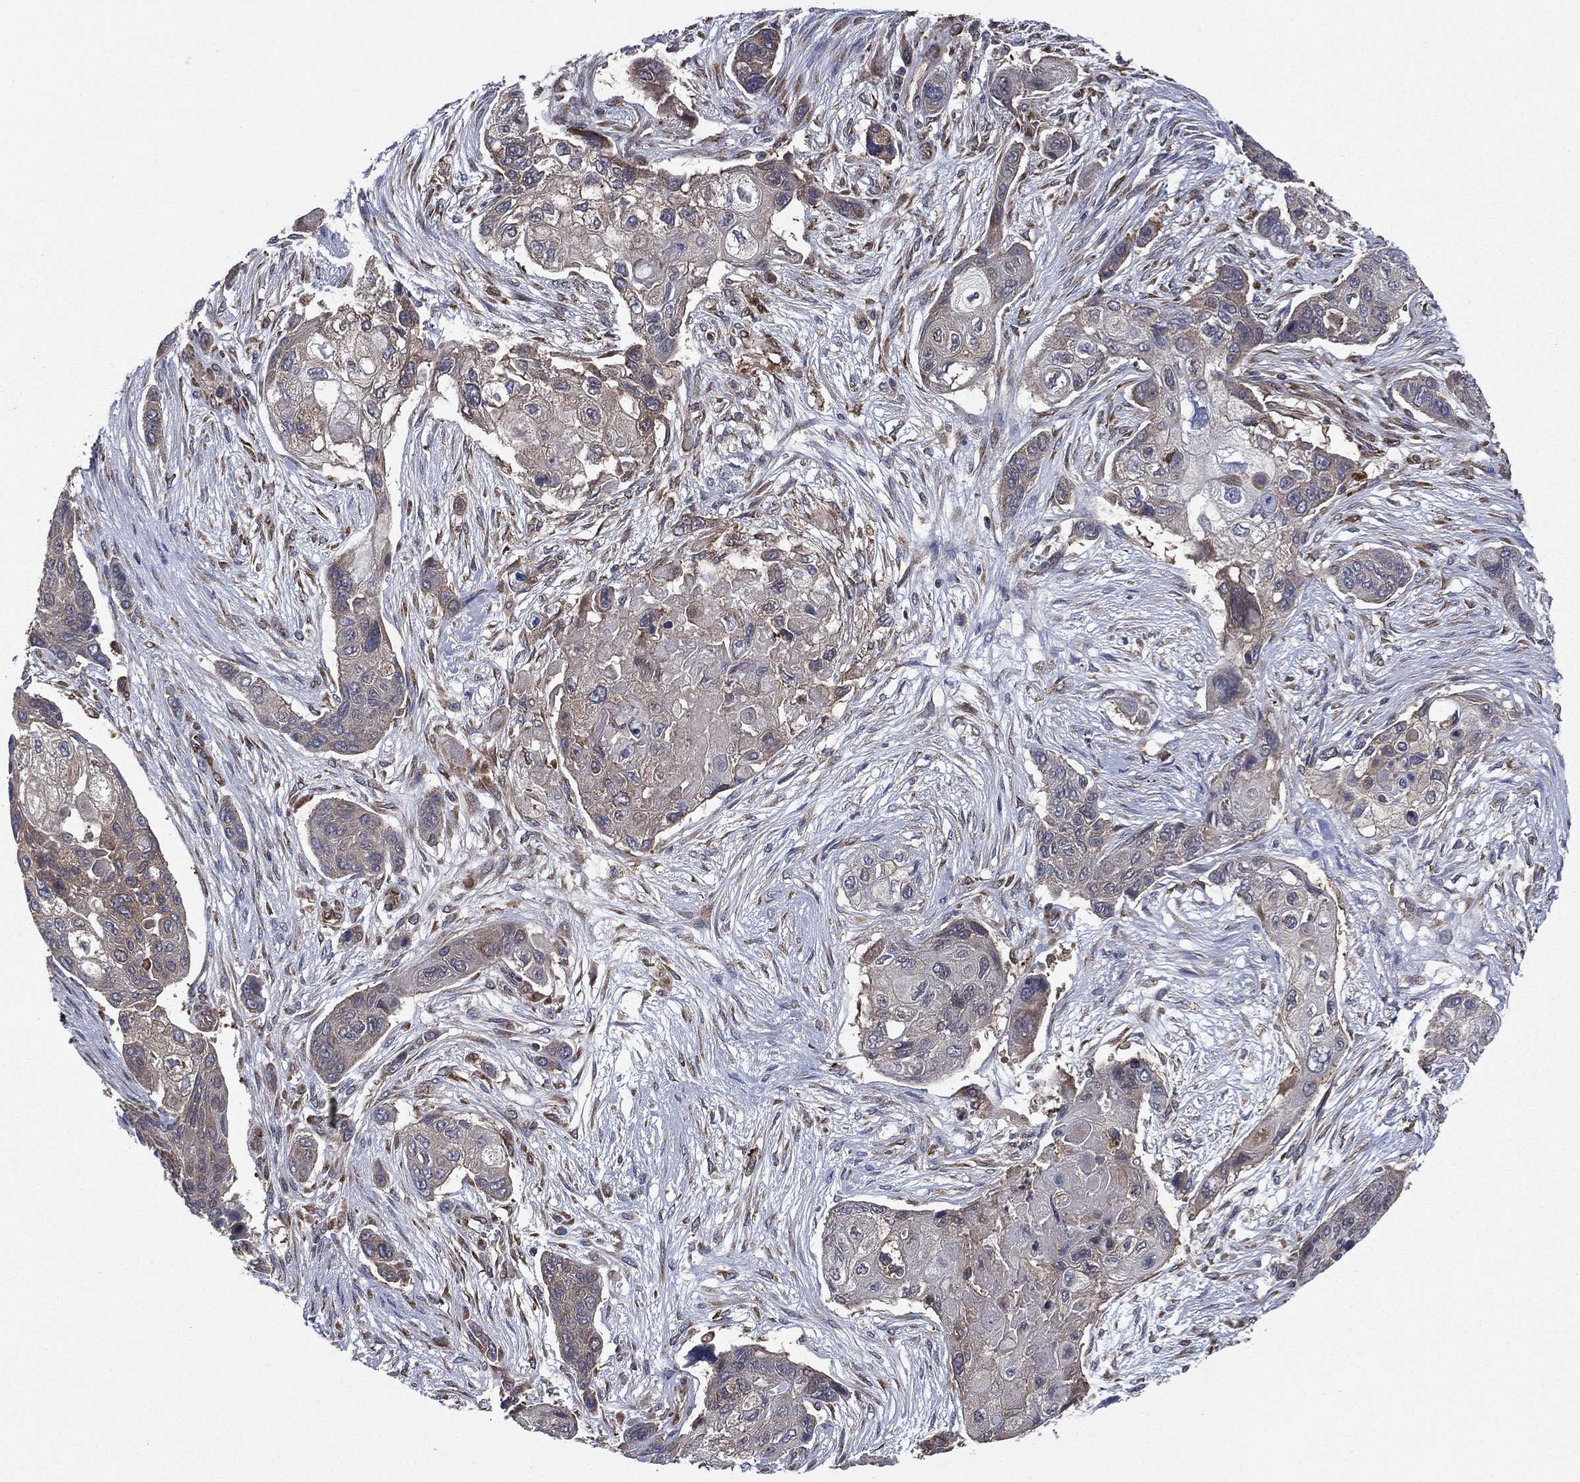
{"staining": {"intensity": "negative", "quantity": "none", "location": "none"}, "tissue": "lung cancer", "cell_type": "Tumor cells", "image_type": "cancer", "snomed": [{"axis": "morphology", "description": "Squamous cell carcinoma, NOS"}, {"axis": "topography", "description": "Lung"}], "caption": "An image of lung cancer (squamous cell carcinoma) stained for a protein displays no brown staining in tumor cells.", "gene": "C2orf76", "patient": {"sex": "male", "age": 69}}